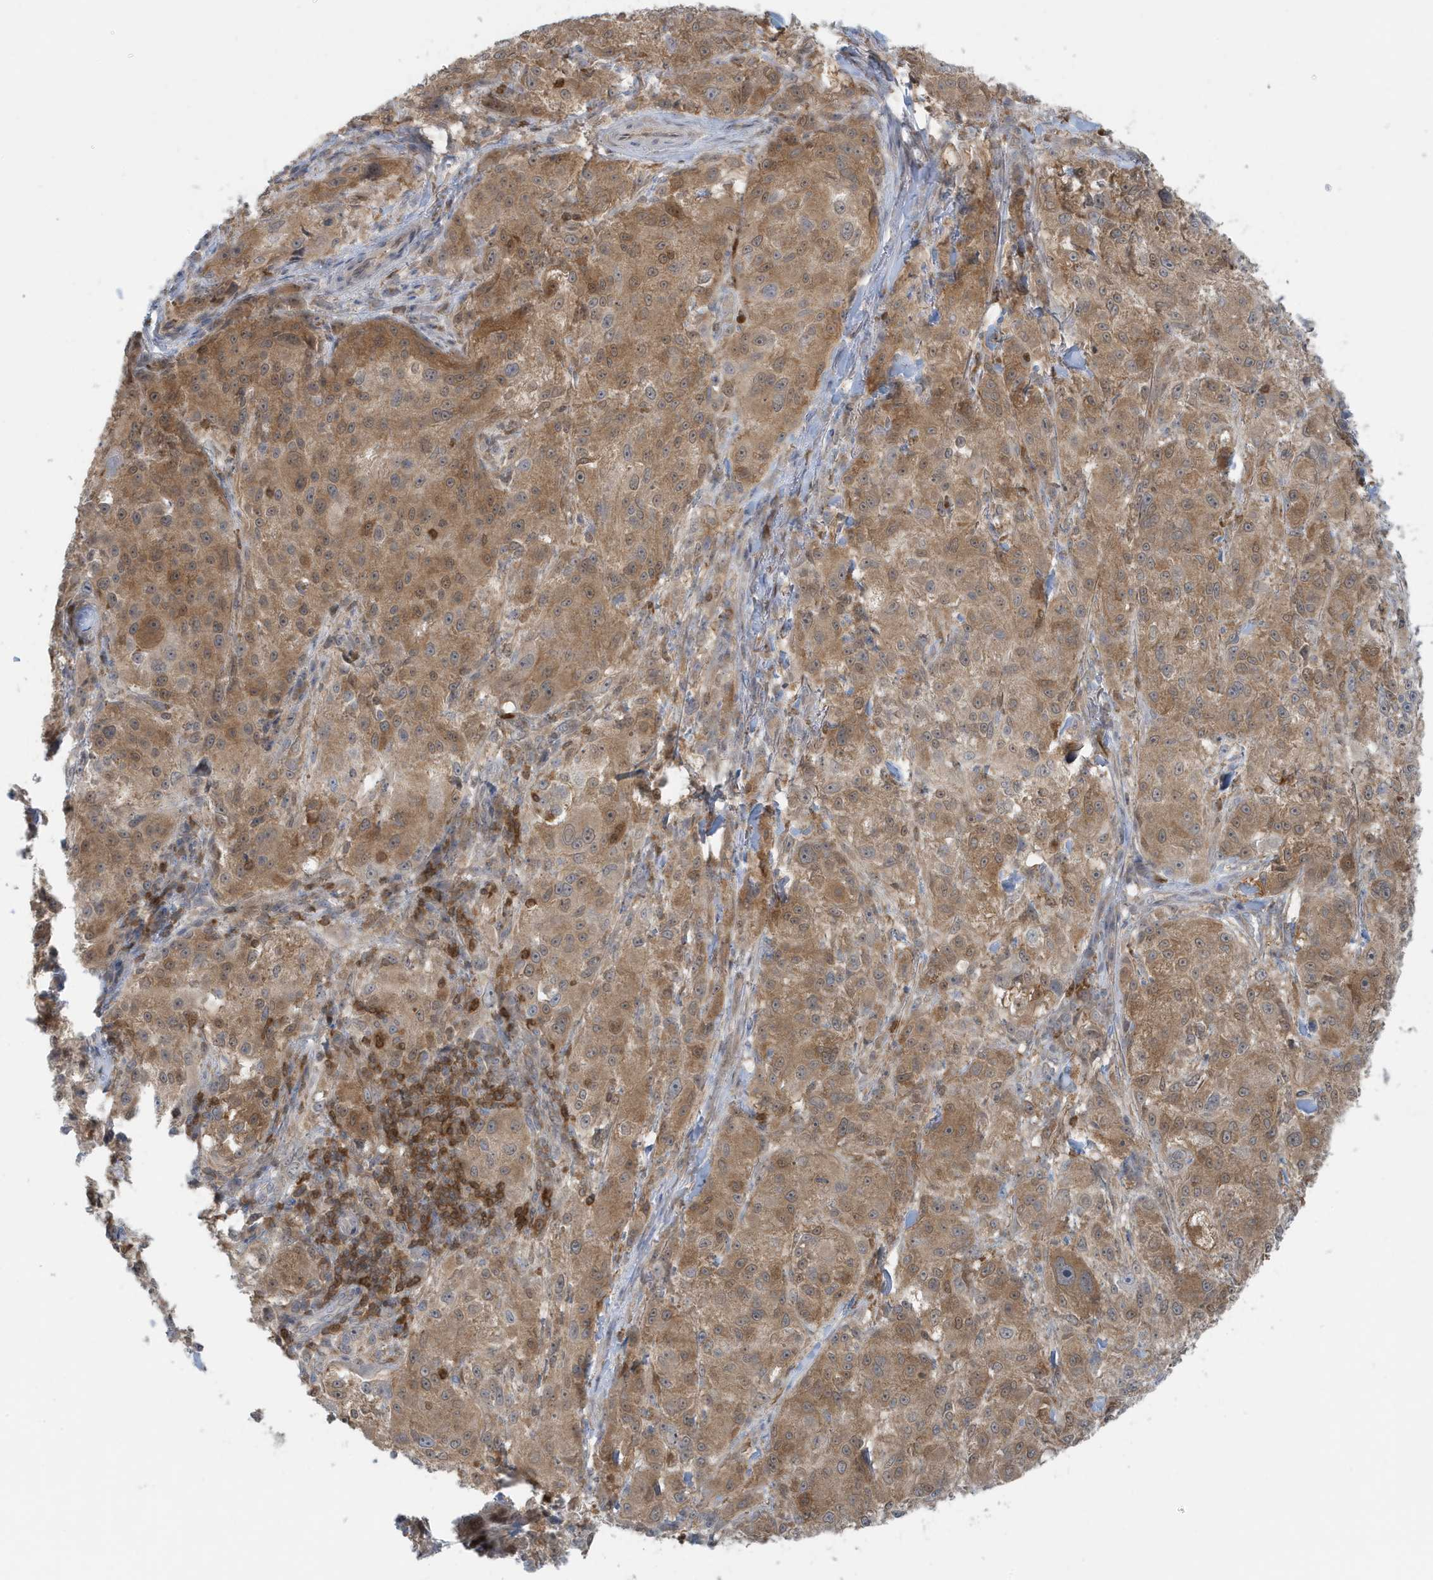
{"staining": {"intensity": "moderate", "quantity": ">75%", "location": "cytoplasmic/membranous"}, "tissue": "melanoma", "cell_type": "Tumor cells", "image_type": "cancer", "snomed": [{"axis": "morphology", "description": "Necrosis, NOS"}, {"axis": "morphology", "description": "Malignant melanoma, NOS"}, {"axis": "topography", "description": "Skin"}], "caption": "Protein expression analysis of human malignant melanoma reveals moderate cytoplasmic/membranous expression in about >75% of tumor cells. (Brightfield microscopy of DAB IHC at high magnification).", "gene": "OGA", "patient": {"sex": "female", "age": 87}}